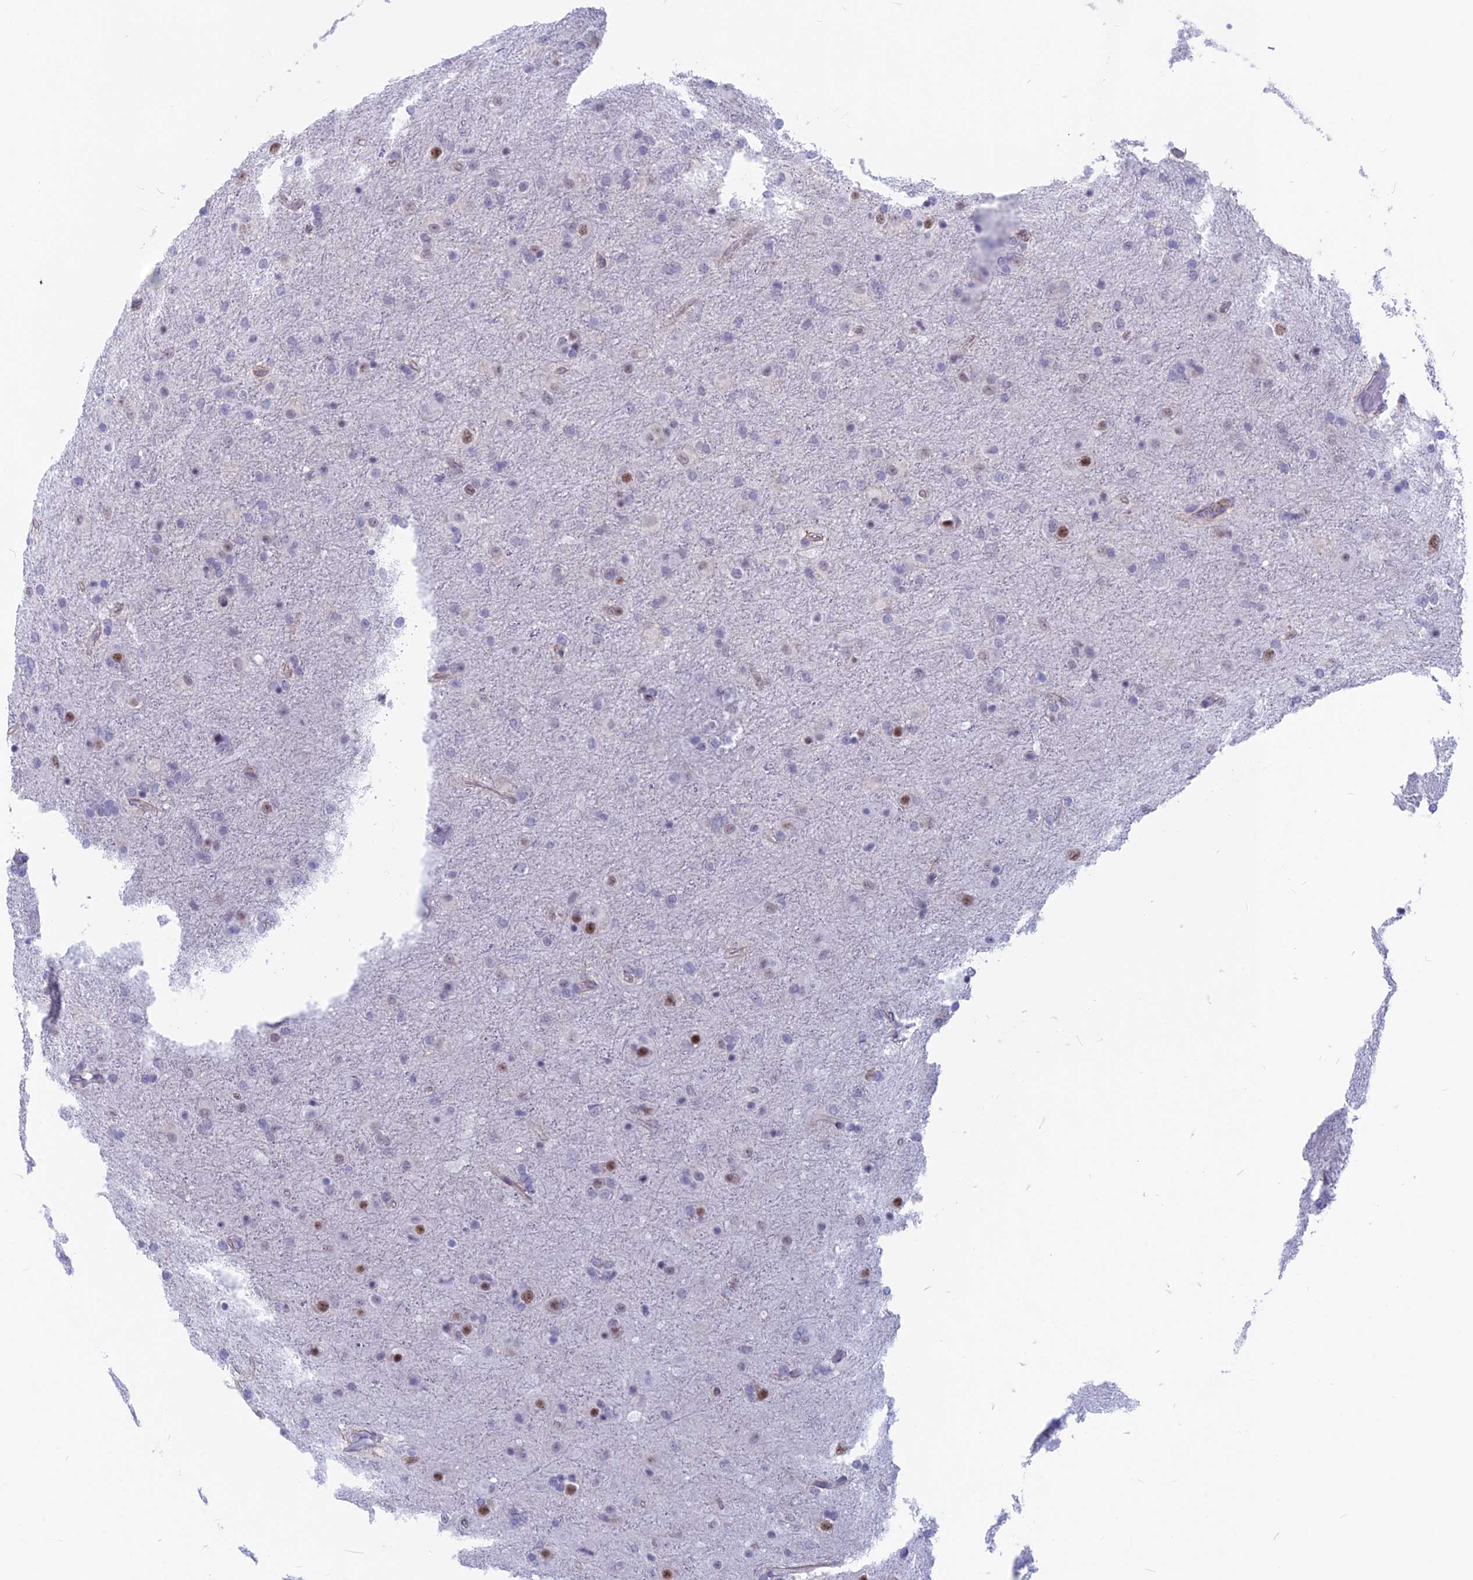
{"staining": {"intensity": "moderate", "quantity": "<25%", "location": "nuclear"}, "tissue": "glioma", "cell_type": "Tumor cells", "image_type": "cancer", "snomed": [{"axis": "morphology", "description": "Glioma, malignant, Low grade"}, {"axis": "topography", "description": "Brain"}], "caption": "Immunohistochemical staining of low-grade glioma (malignant) displays low levels of moderate nuclear protein staining in approximately <25% of tumor cells.", "gene": "SRSF5", "patient": {"sex": "male", "age": 65}}